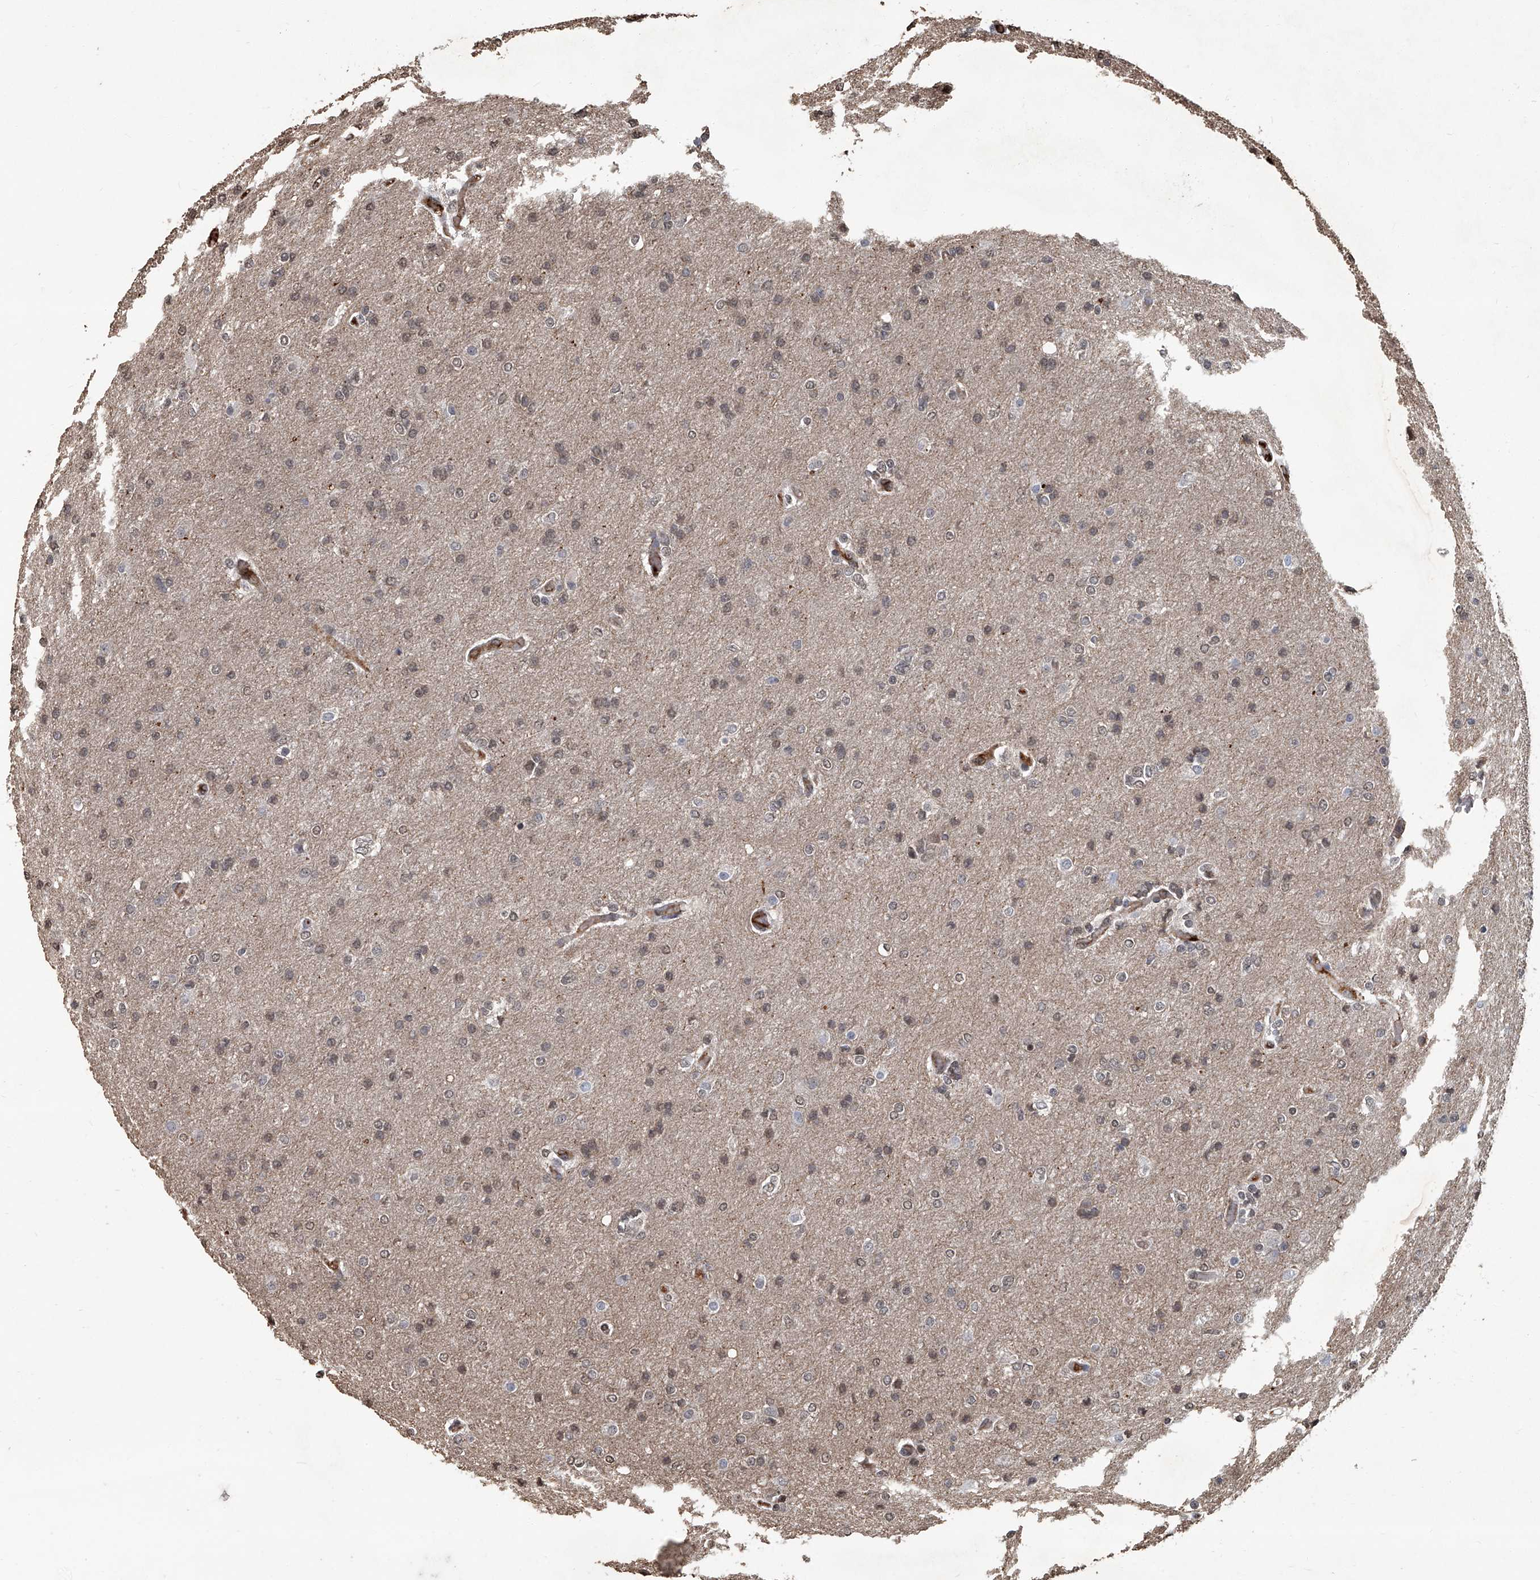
{"staining": {"intensity": "weak", "quantity": "<25%", "location": "nuclear"}, "tissue": "glioma", "cell_type": "Tumor cells", "image_type": "cancer", "snomed": [{"axis": "morphology", "description": "Glioma, malignant, High grade"}, {"axis": "topography", "description": "Cerebral cortex"}], "caption": "DAB (3,3'-diaminobenzidine) immunohistochemical staining of glioma reveals no significant staining in tumor cells. (Immunohistochemistry (ihc), brightfield microscopy, high magnification).", "gene": "GPR132", "patient": {"sex": "female", "age": 36}}